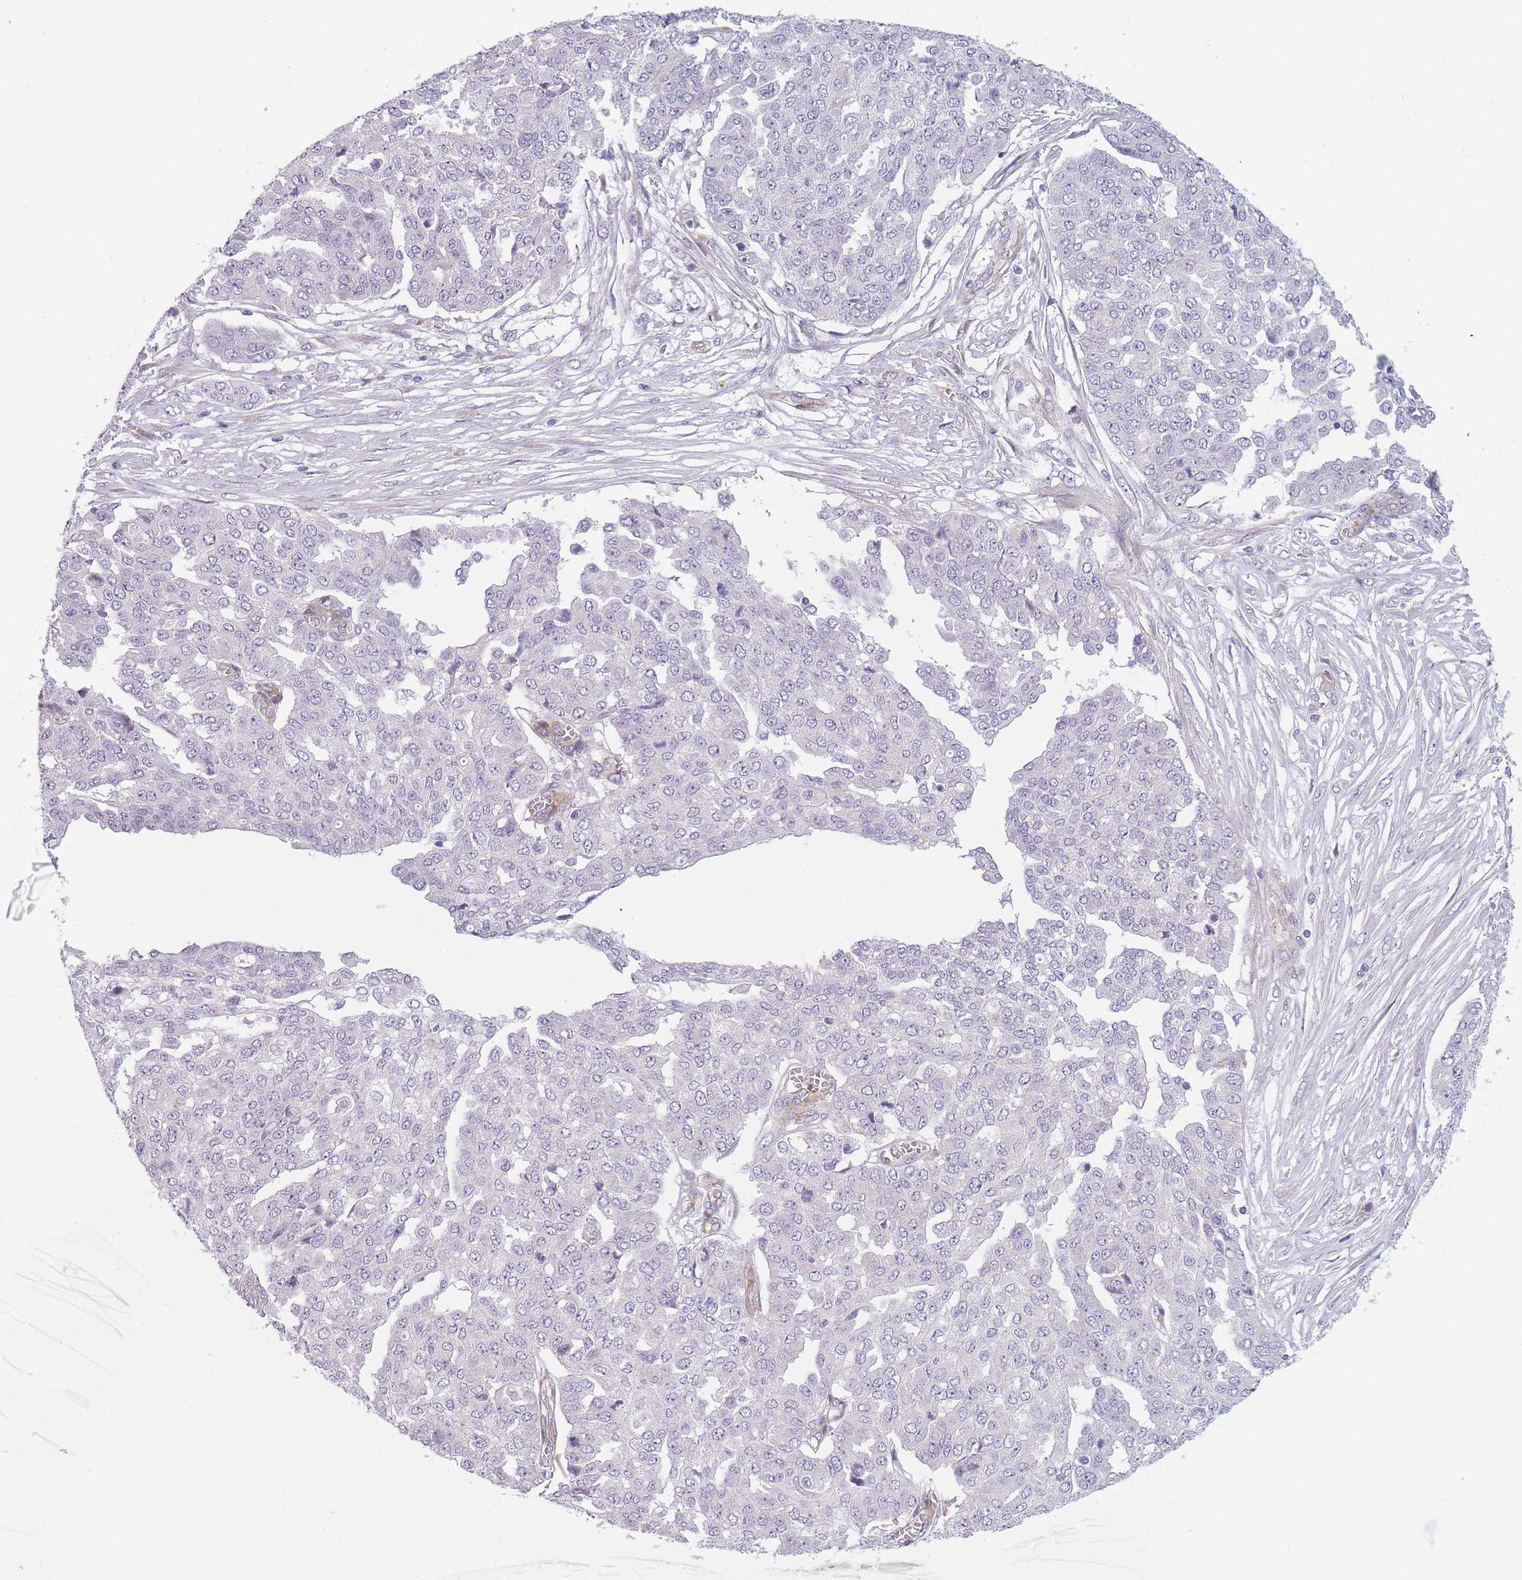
{"staining": {"intensity": "negative", "quantity": "none", "location": "none"}, "tissue": "ovarian cancer", "cell_type": "Tumor cells", "image_type": "cancer", "snomed": [{"axis": "morphology", "description": "Cystadenocarcinoma, serous, NOS"}, {"axis": "topography", "description": "Soft tissue"}, {"axis": "topography", "description": "Ovary"}], "caption": "Photomicrograph shows no protein expression in tumor cells of ovarian cancer tissue.", "gene": "OR6B3", "patient": {"sex": "female", "age": 57}}